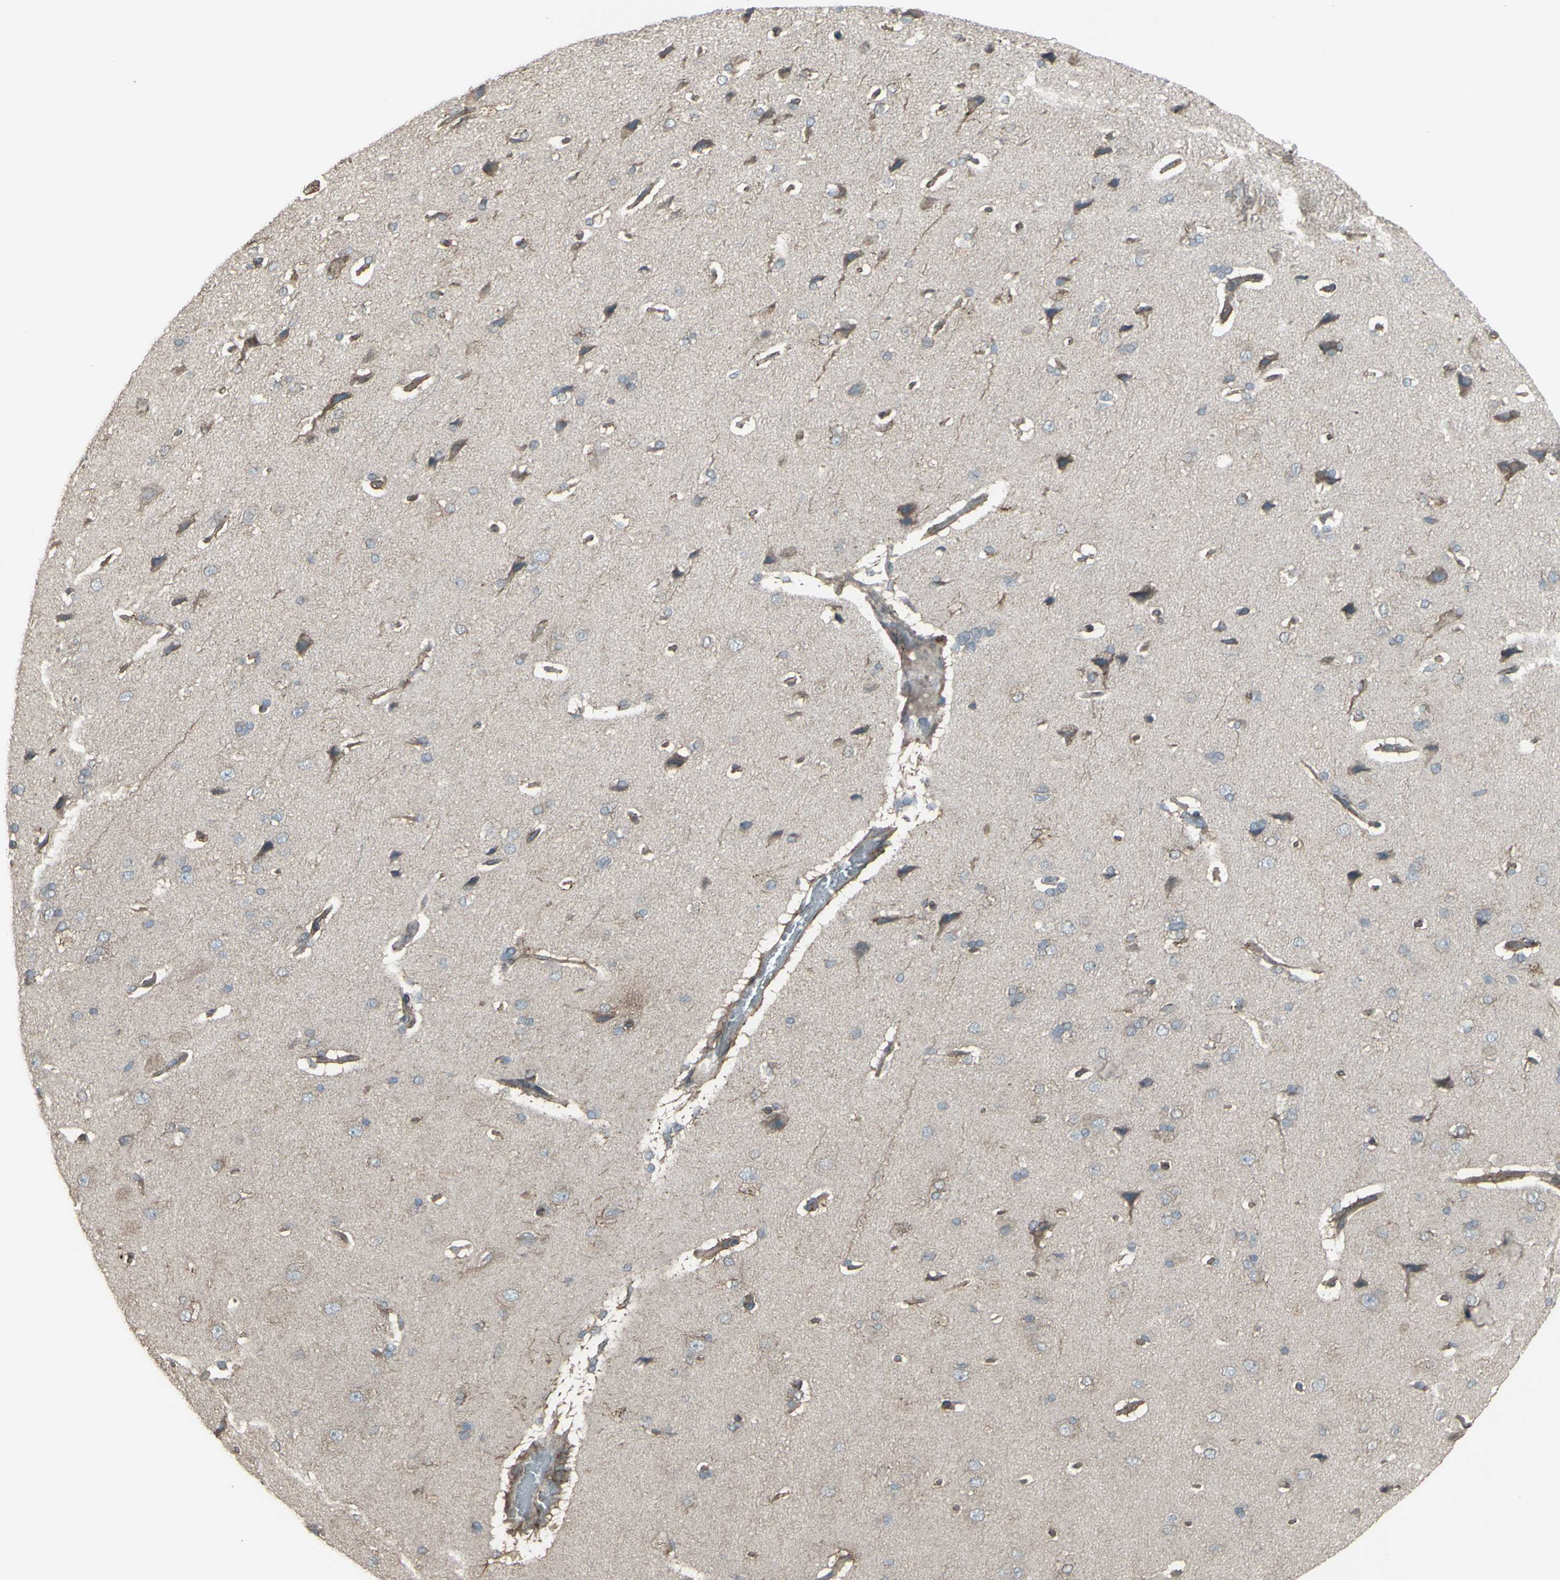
{"staining": {"intensity": "moderate", "quantity": ">75%", "location": "cytoplasmic/membranous"}, "tissue": "cerebral cortex", "cell_type": "Endothelial cells", "image_type": "normal", "snomed": [{"axis": "morphology", "description": "Normal tissue, NOS"}, {"axis": "topography", "description": "Cerebral cortex"}], "caption": "Immunohistochemical staining of normal human cerebral cortex demonstrates >75% levels of moderate cytoplasmic/membranous protein staining in approximately >75% of endothelial cells. Using DAB (3,3'-diaminobenzidine) (brown) and hematoxylin (blue) stains, captured at high magnification using brightfield microscopy.", "gene": "SMO", "patient": {"sex": "male", "age": 62}}